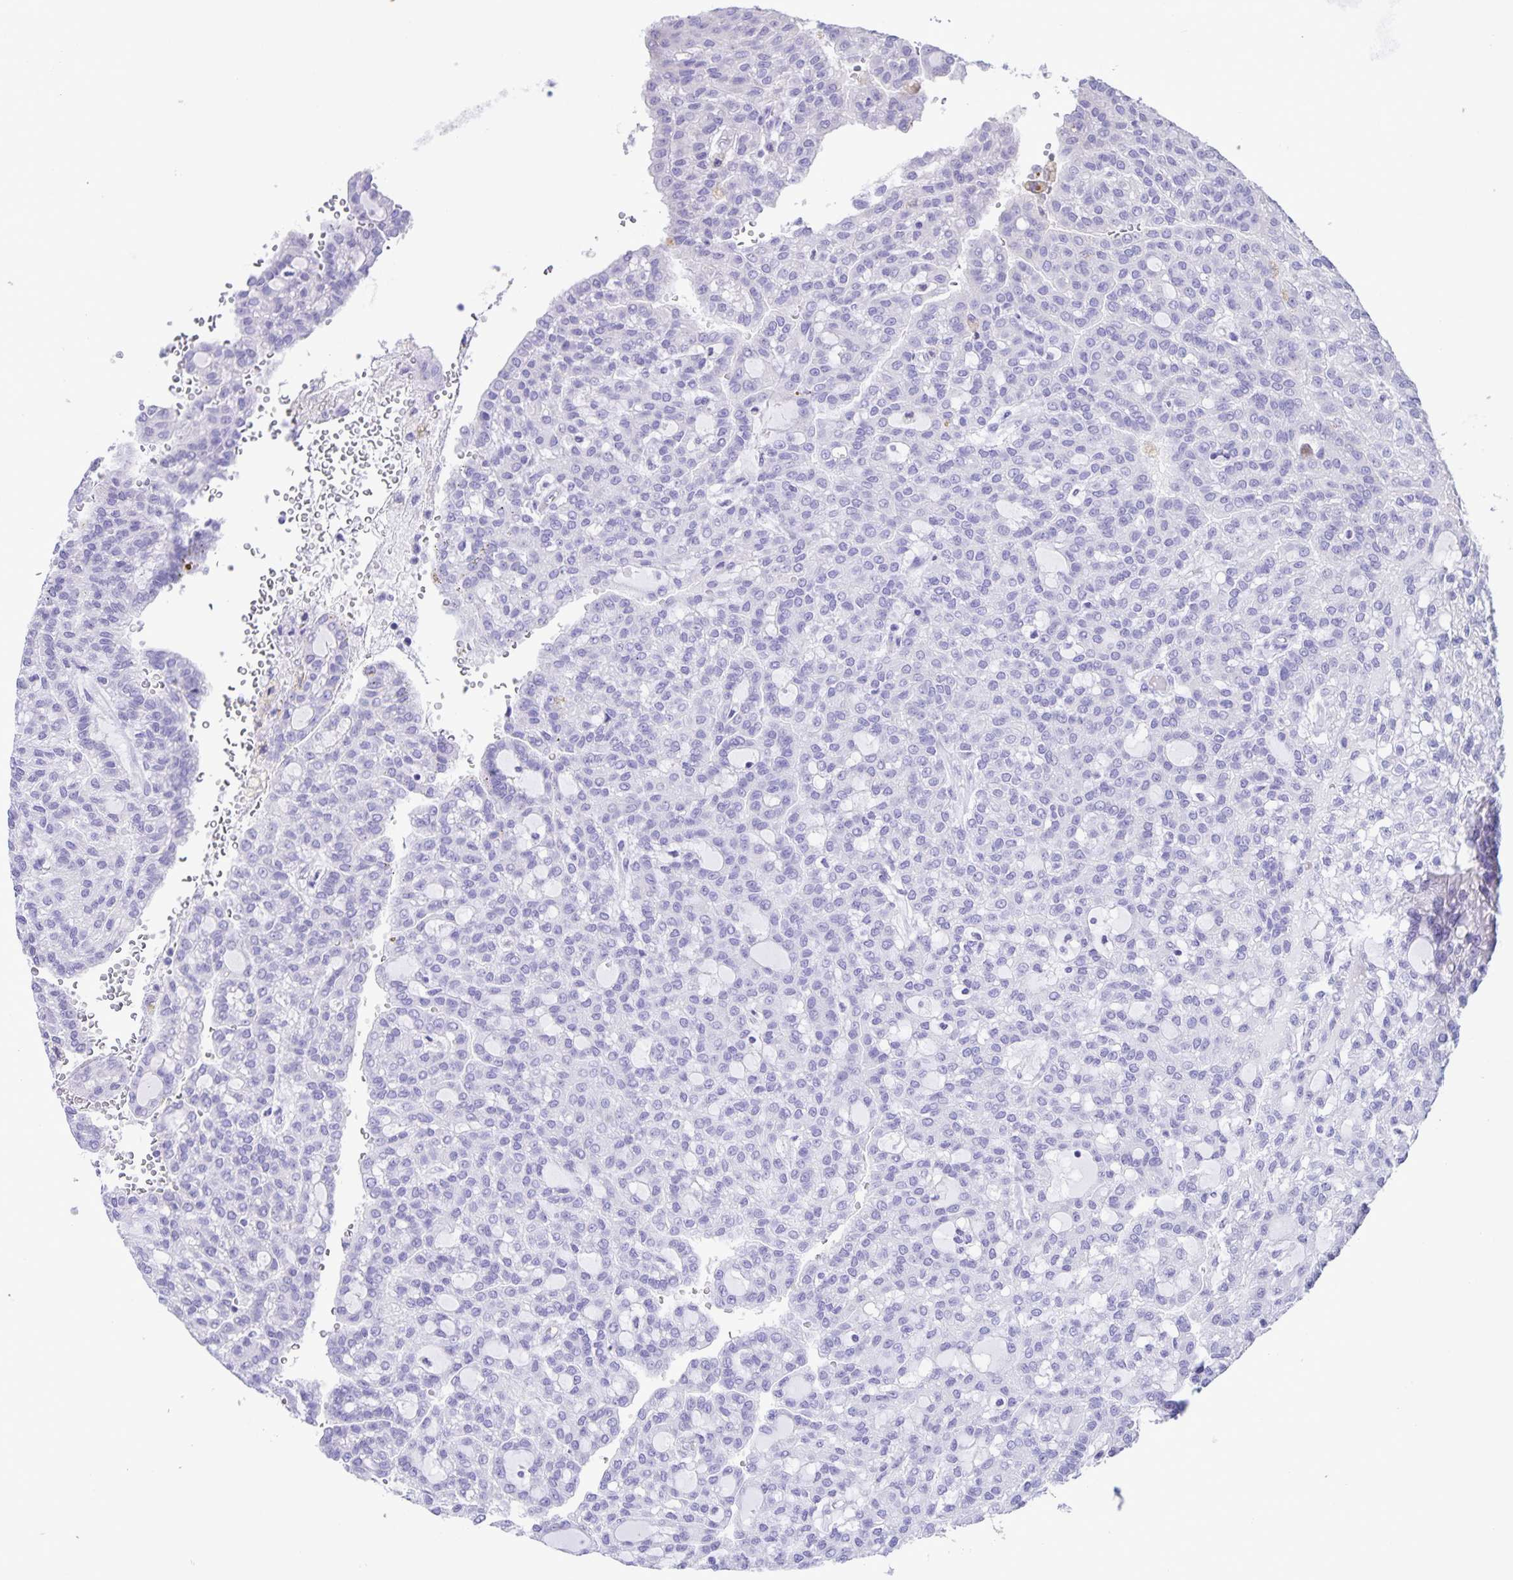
{"staining": {"intensity": "negative", "quantity": "none", "location": "none"}, "tissue": "renal cancer", "cell_type": "Tumor cells", "image_type": "cancer", "snomed": [{"axis": "morphology", "description": "Adenocarcinoma, NOS"}, {"axis": "topography", "description": "Kidney"}], "caption": "The immunohistochemistry (IHC) micrograph has no significant expression in tumor cells of renal cancer (adenocarcinoma) tissue. (Brightfield microscopy of DAB (3,3'-diaminobenzidine) immunohistochemistry (IHC) at high magnification).", "gene": "CAPSL", "patient": {"sex": "male", "age": 63}}